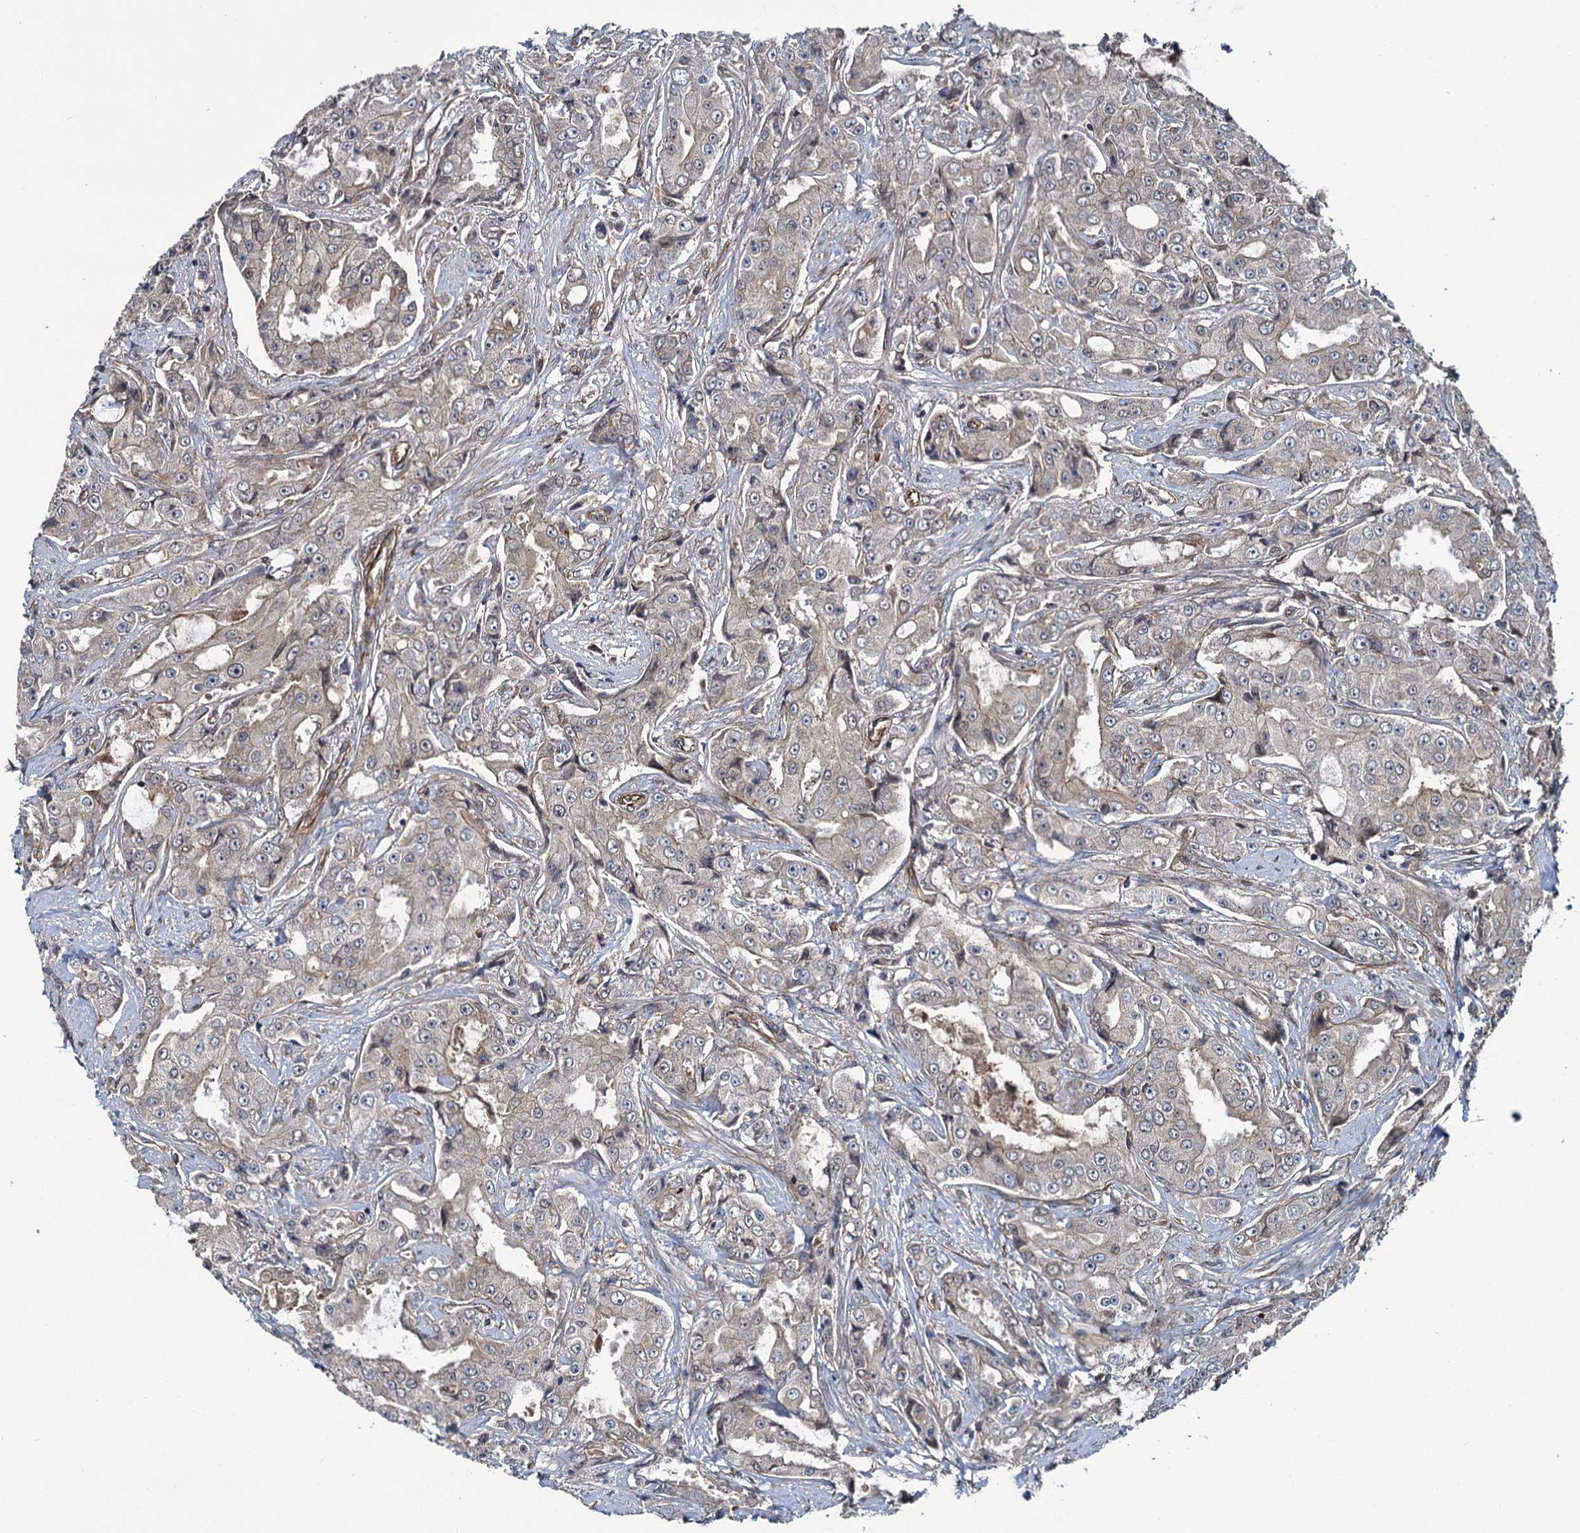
{"staining": {"intensity": "weak", "quantity": "25%-75%", "location": "cytoplasmic/membranous"}, "tissue": "prostate cancer", "cell_type": "Tumor cells", "image_type": "cancer", "snomed": [{"axis": "morphology", "description": "Adenocarcinoma, High grade"}, {"axis": "topography", "description": "Prostate"}], "caption": "The immunohistochemical stain labels weak cytoplasmic/membranous expression in tumor cells of high-grade adenocarcinoma (prostate) tissue.", "gene": "ZFYVE19", "patient": {"sex": "male", "age": 73}}